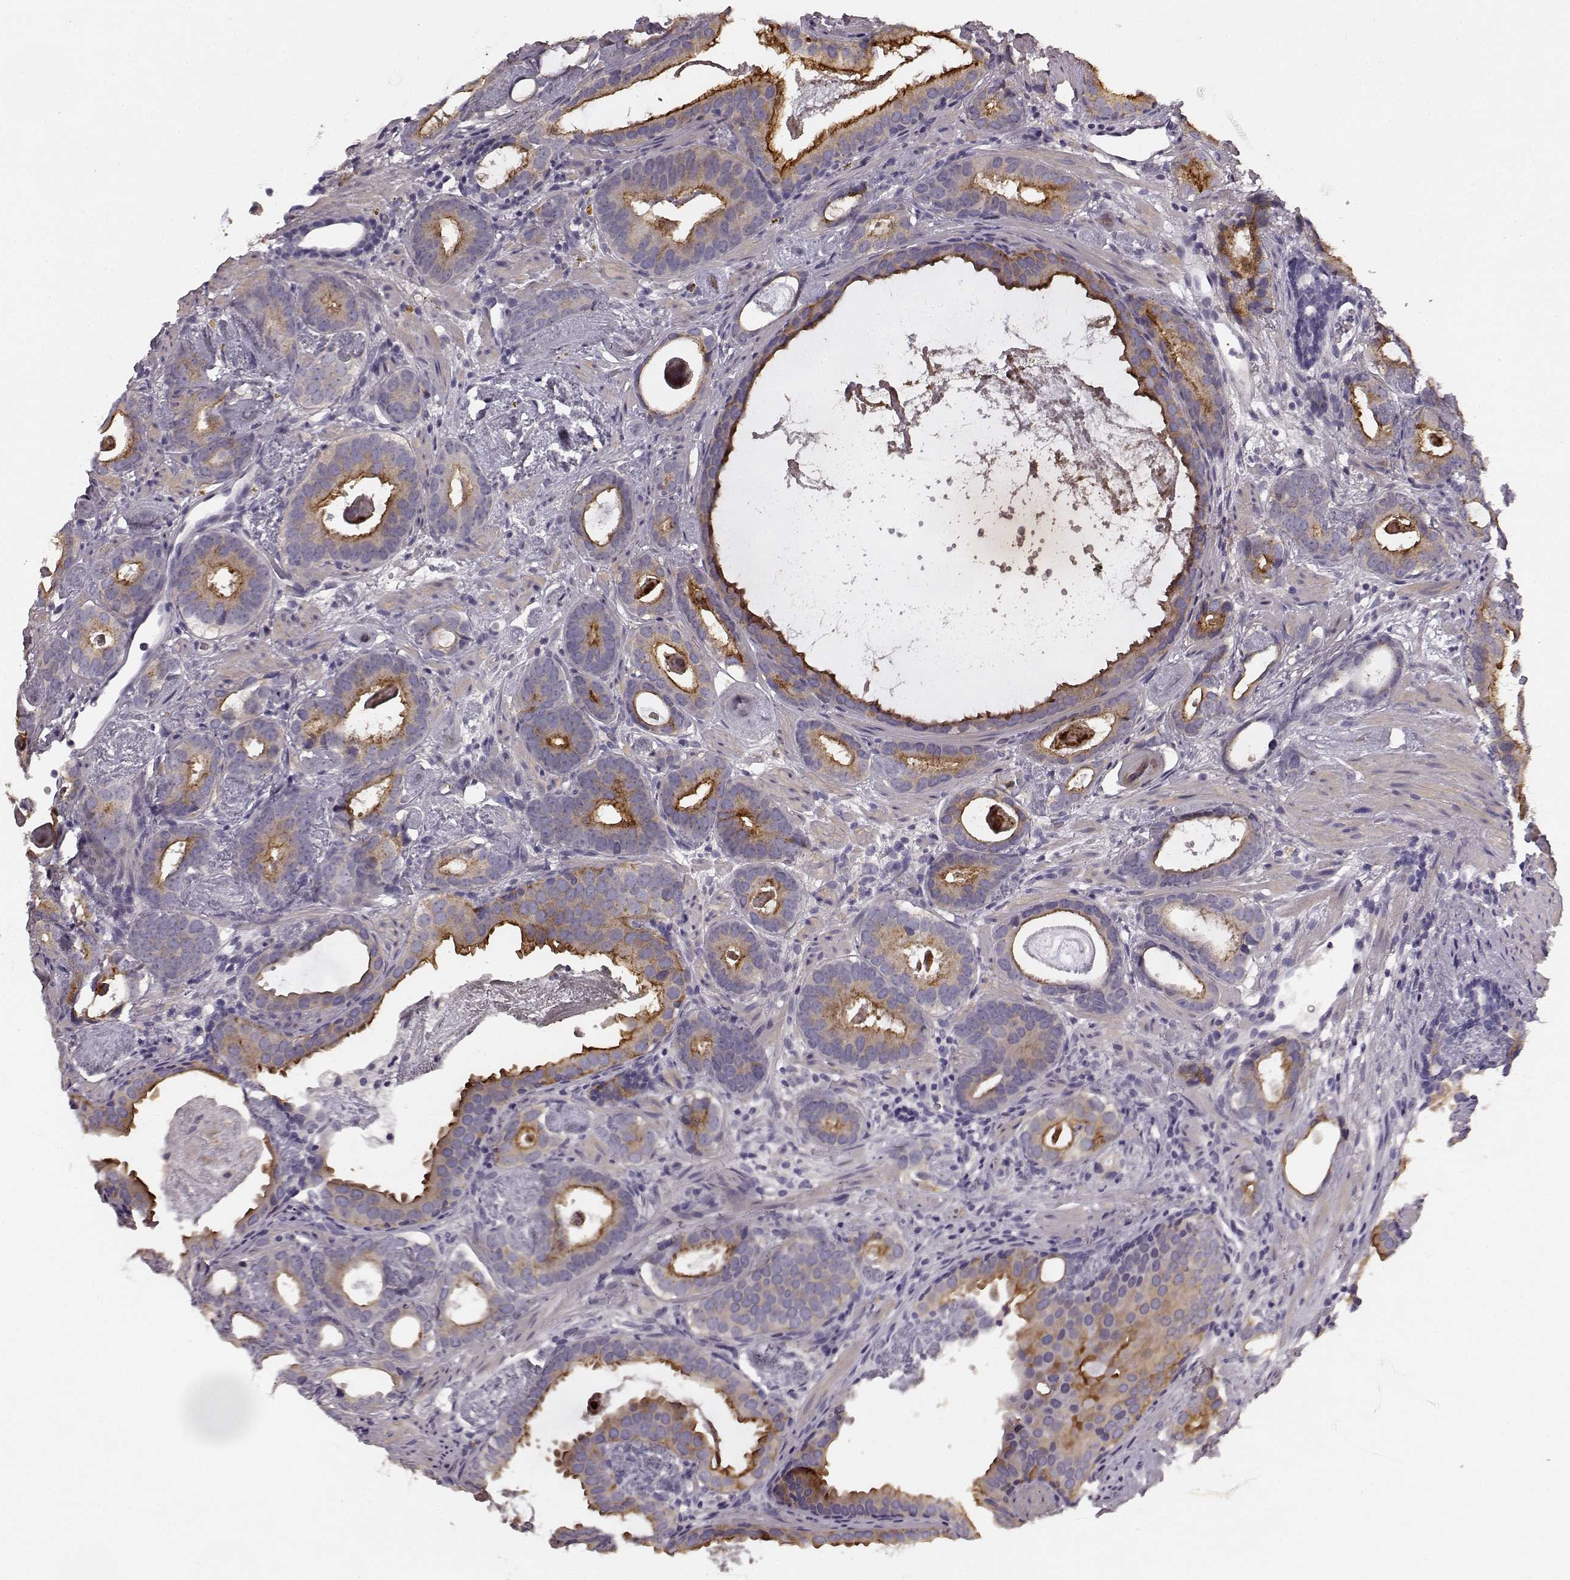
{"staining": {"intensity": "strong", "quantity": "25%-75%", "location": "cytoplasmic/membranous"}, "tissue": "prostate cancer", "cell_type": "Tumor cells", "image_type": "cancer", "snomed": [{"axis": "morphology", "description": "Adenocarcinoma, Low grade"}, {"axis": "topography", "description": "Prostate and seminal vesicle, NOS"}], "caption": "Immunohistochemical staining of adenocarcinoma (low-grade) (prostate) displays strong cytoplasmic/membranous protein expression in approximately 25%-75% of tumor cells.", "gene": "RIT2", "patient": {"sex": "male", "age": 71}}